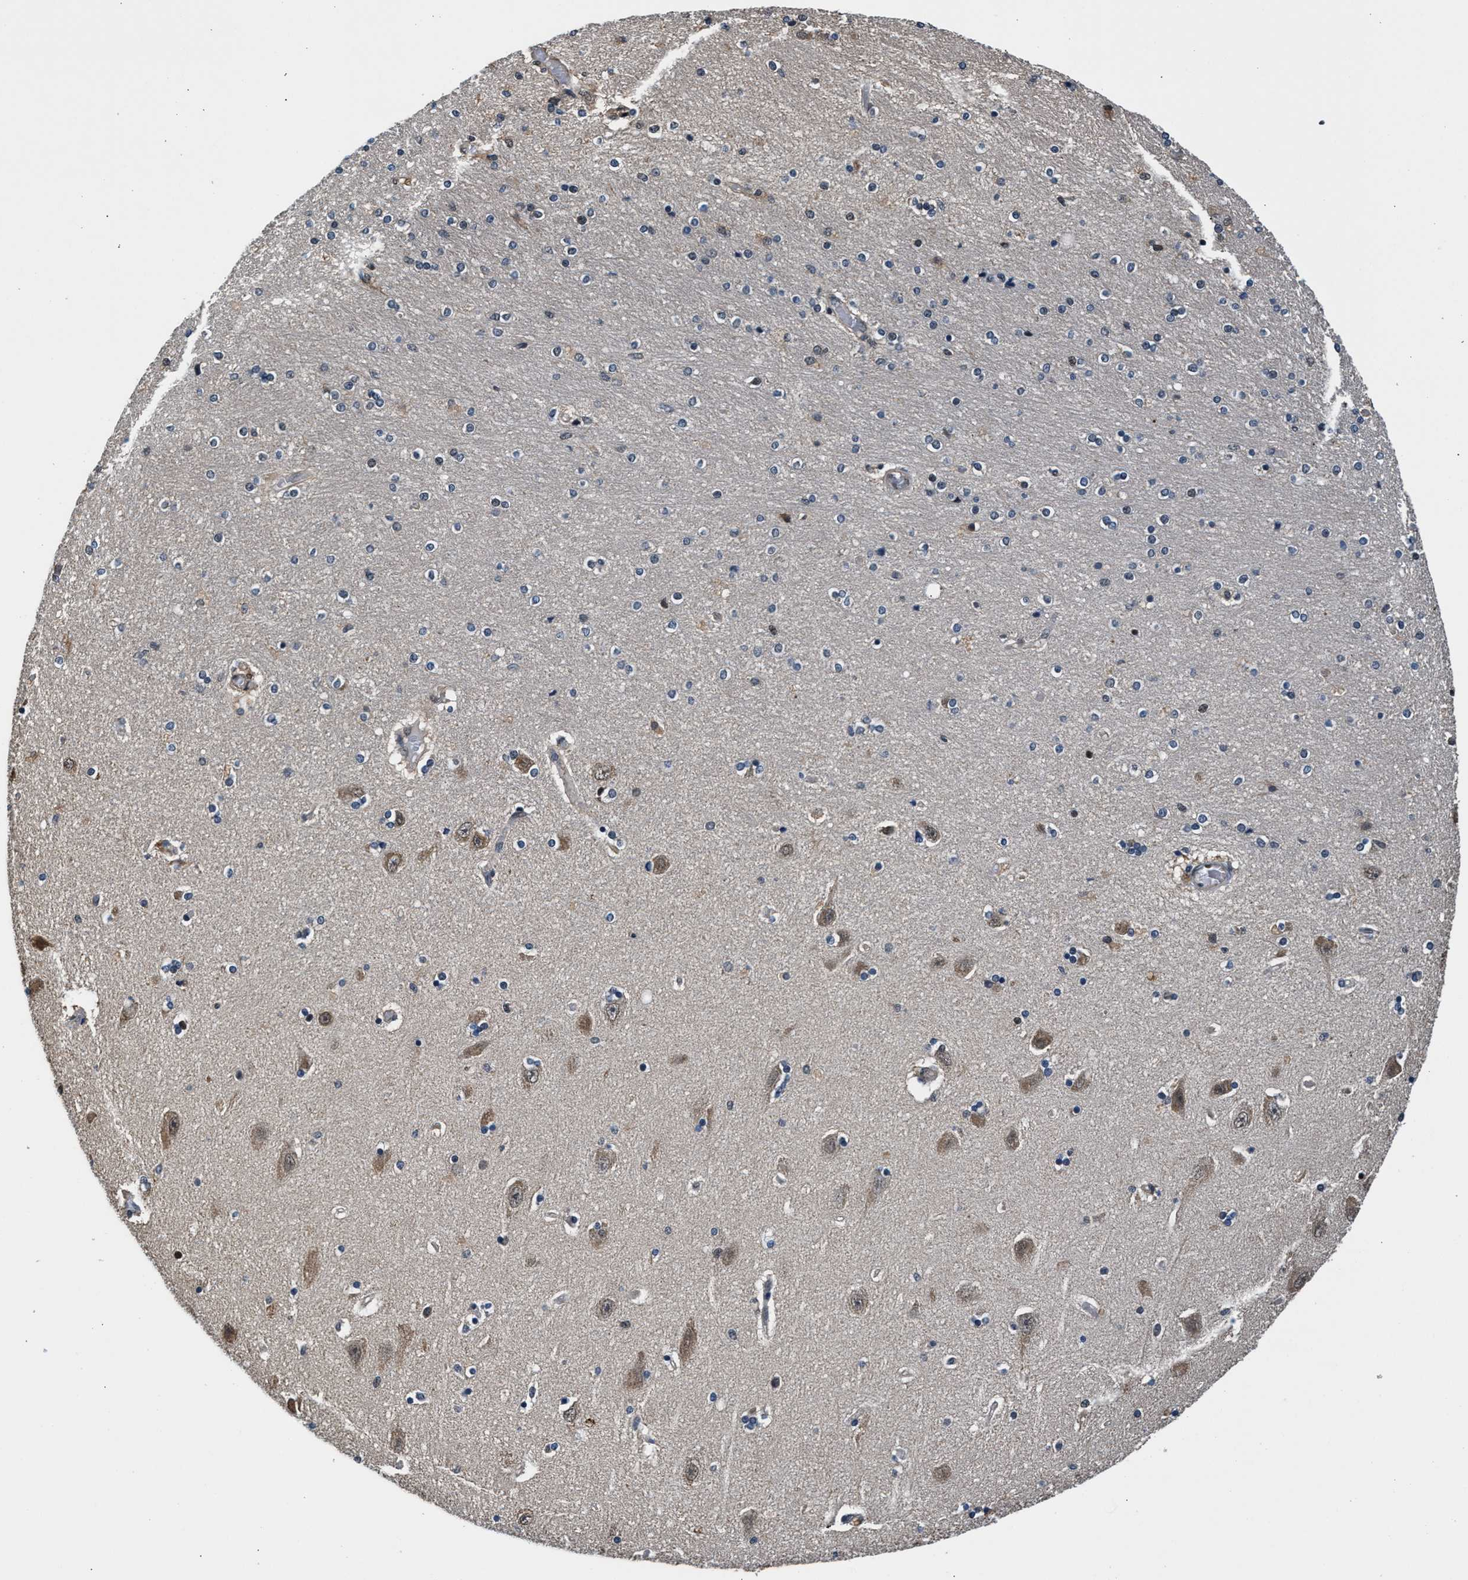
{"staining": {"intensity": "weak", "quantity": "<25%", "location": "cytoplasmic/membranous"}, "tissue": "hippocampus", "cell_type": "Glial cells", "image_type": "normal", "snomed": [{"axis": "morphology", "description": "Normal tissue, NOS"}, {"axis": "topography", "description": "Hippocampus"}], "caption": "This image is of normal hippocampus stained with immunohistochemistry to label a protein in brown with the nuclei are counter-stained blue. There is no staining in glial cells. (Immunohistochemistry (ihc), brightfield microscopy, high magnification).", "gene": "RBM33", "patient": {"sex": "female", "age": 54}}